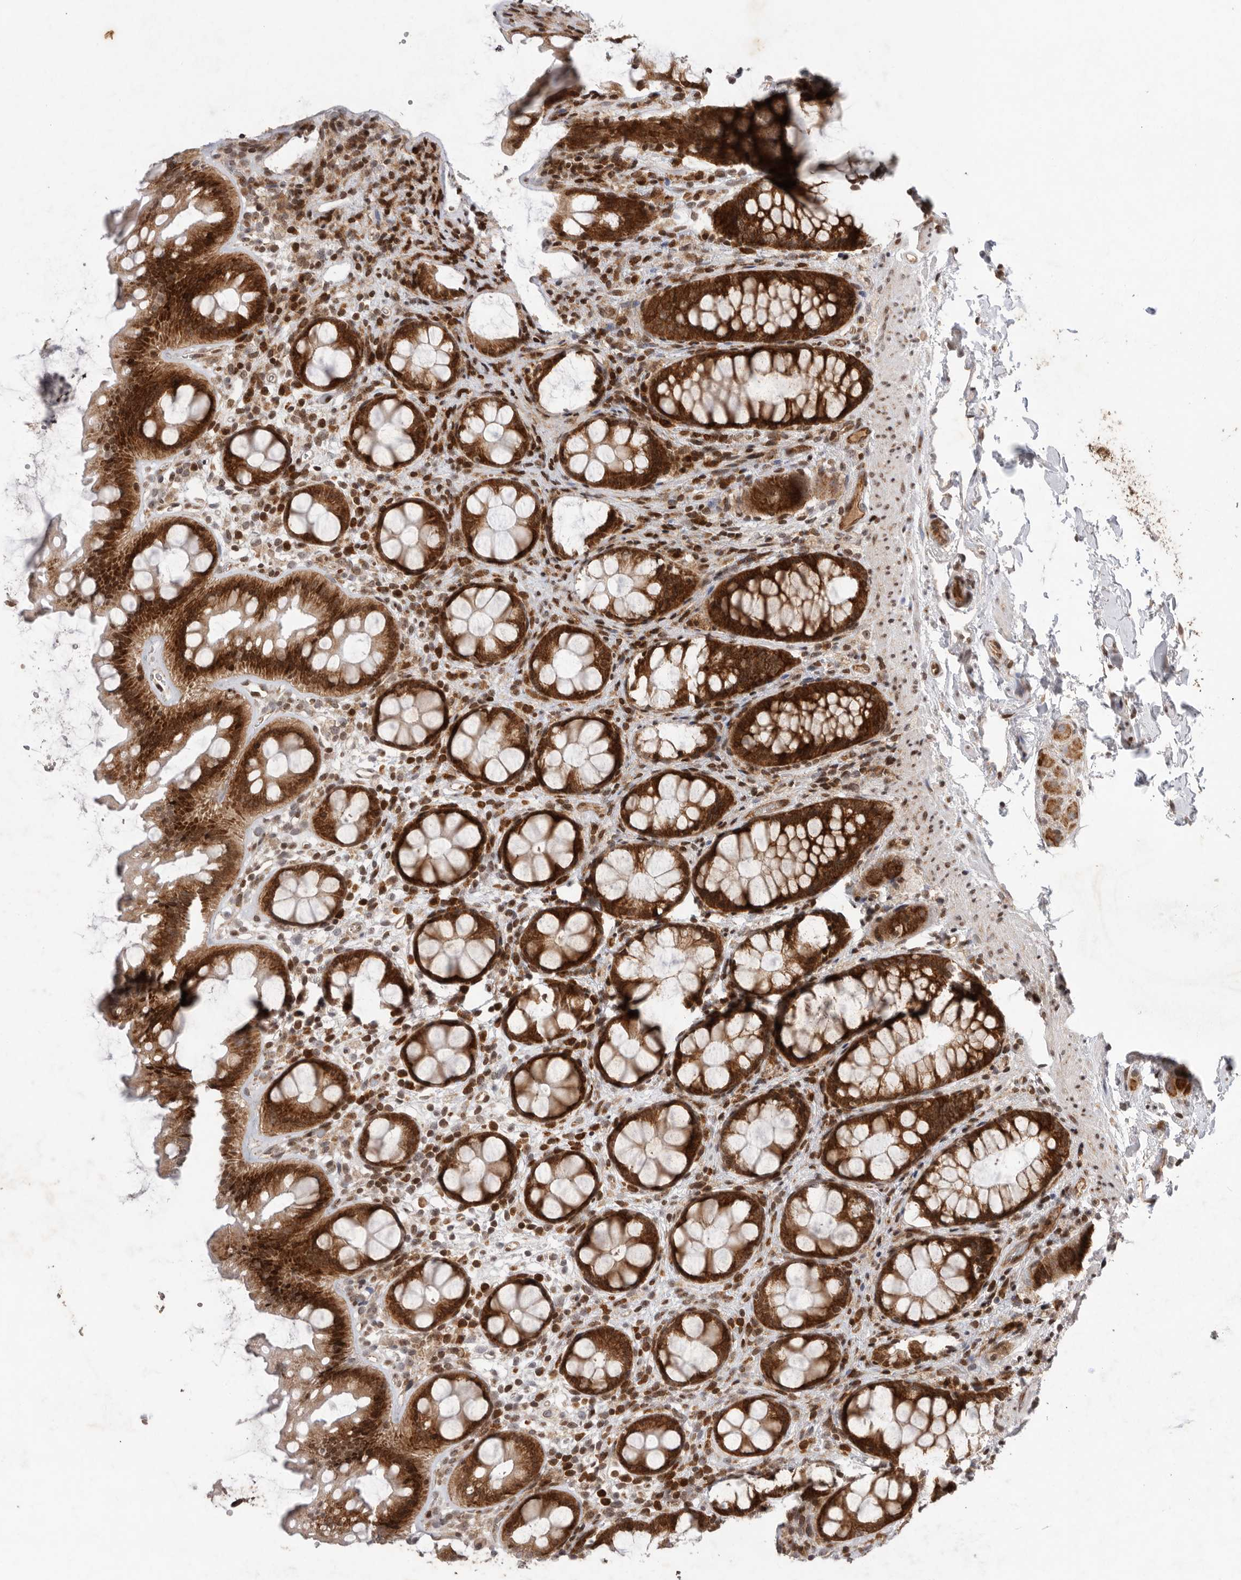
{"staining": {"intensity": "strong", "quantity": ">75%", "location": "cytoplasmic/membranous"}, "tissue": "rectum", "cell_type": "Glandular cells", "image_type": "normal", "snomed": [{"axis": "morphology", "description": "Normal tissue, NOS"}, {"axis": "topography", "description": "Rectum"}], "caption": "A brown stain labels strong cytoplasmic/membranous expression of a protein in glandular cells of normal human rectum. The protein of interest is stained brown, and the nuclei are stained in blue (DAB (3,3'-diaminobenzidine) IHC with brightfield microscopy, high magnification).", "gene": "FZD3", "patient": {"sex": "female", "age": 65}}